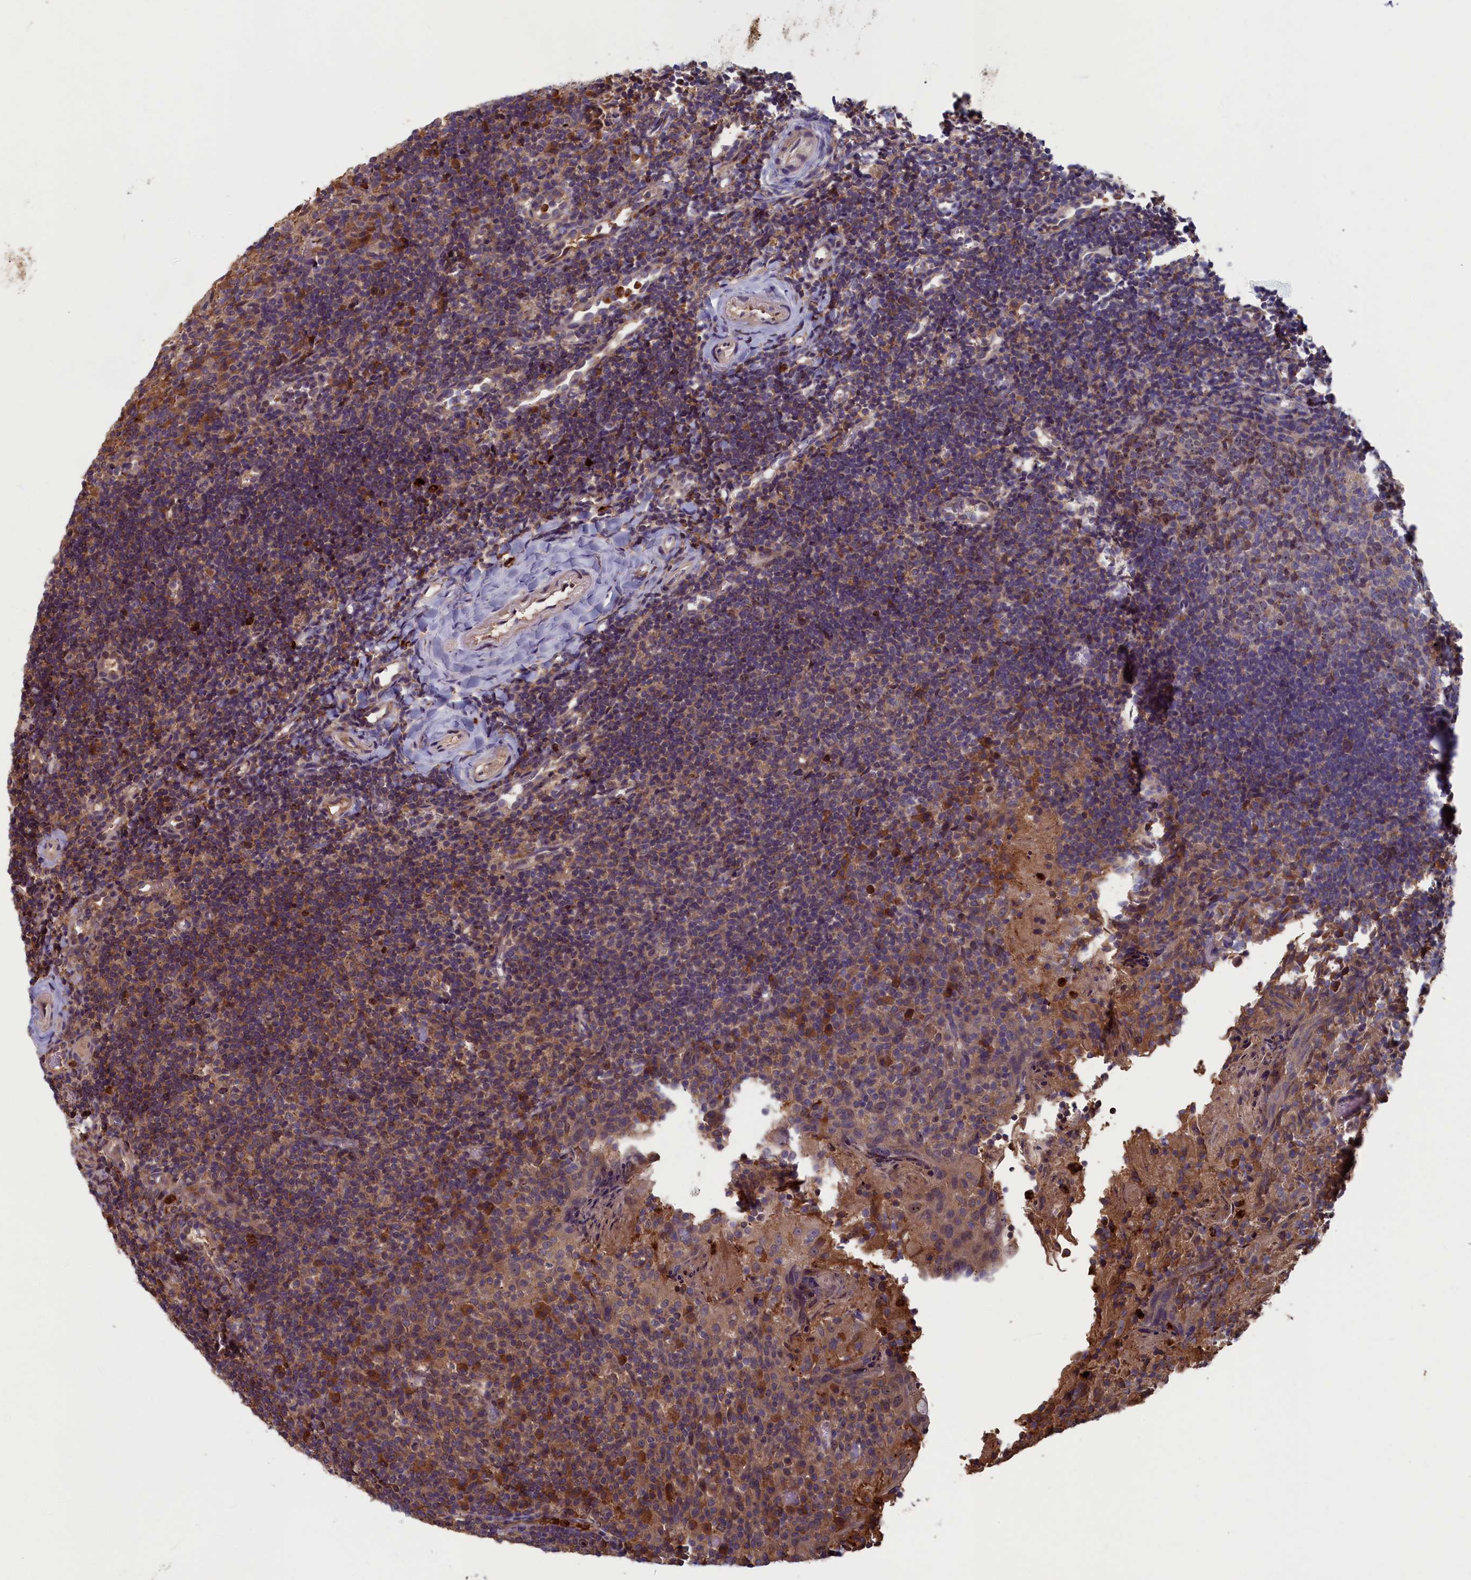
{"staining": {"intensity": "moderate", "quantity": "<25%", "location": "cytoplasmic/membranous"}, "tissue": "tonsil", "cell_type": "Germinal center cells", "image_type": "normal", "snomed": [{"axis": "morphology", "description": "Normal tissue, NOS"}, {"axis": "topography", "description": "Tonsil"}], "caption": "Protein staining of benign tonsil reveals moderate cytoplasmic/membranous staining in approximately <25% of germinal center cells. Immunohistochemistry (ihc) stains the protein in brown and the nuclei are stained blue.", "gene": "TNK2", "patient": {"sex": "female", "age": 10}}